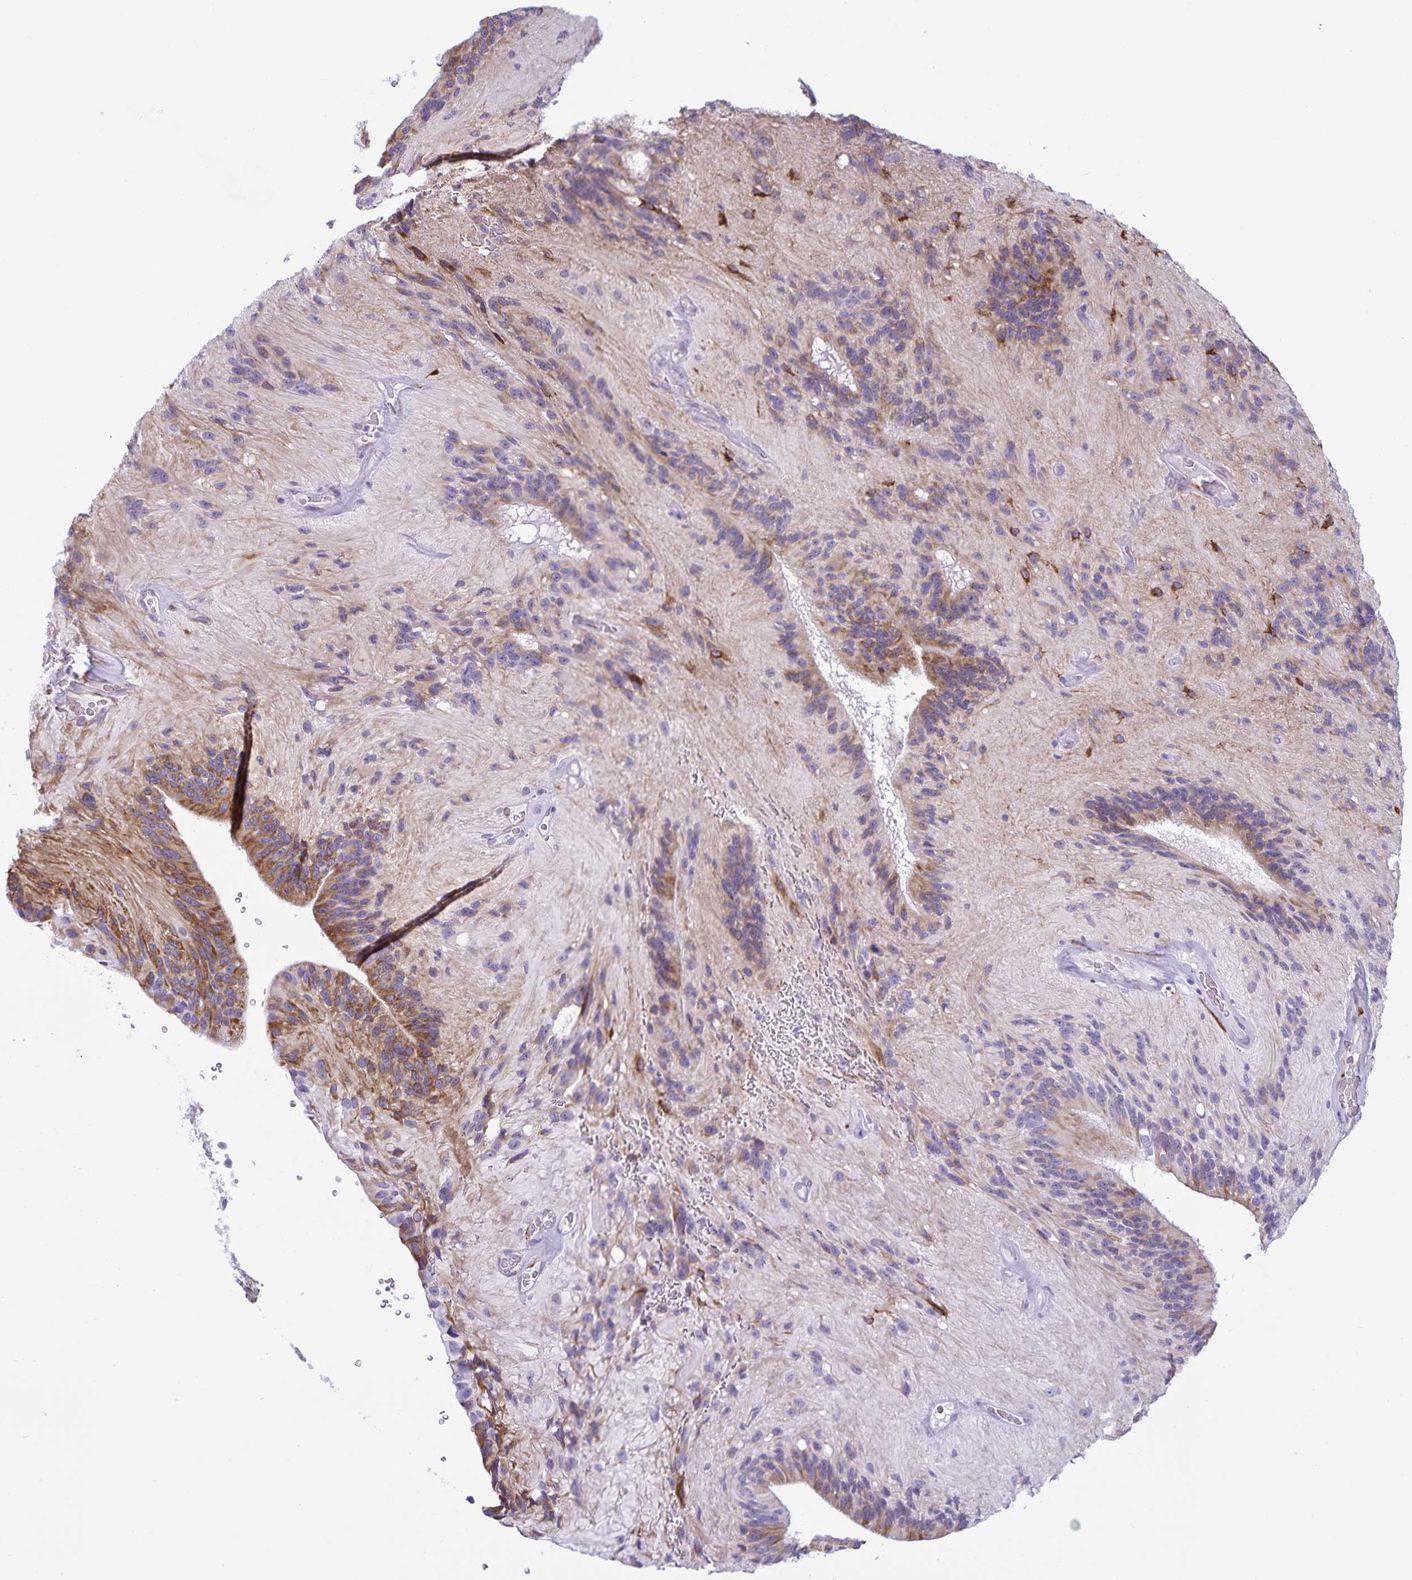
{"staining": {"intensity": "moderate", "quantity": ">75%", "location": "cytoplasmic/membranous"}, "tissue": "glioma", "cell_type": "Tumor cells", "image_type": "cancer", "snomed": [{"axis": "morphology", "description": "Glioma, malignant, Low grade"}, {"axis": "topography", "description": "Brain"}], "caption": "About >75% of tumor cells in human low-grade glioma (malignant) demonstrate moderate cytoplasmic/membranous protein staining as visualized by brown immunohistochemical staining.", "gene": "RCN1", "patient": {"sex": "male", "age": 31}}